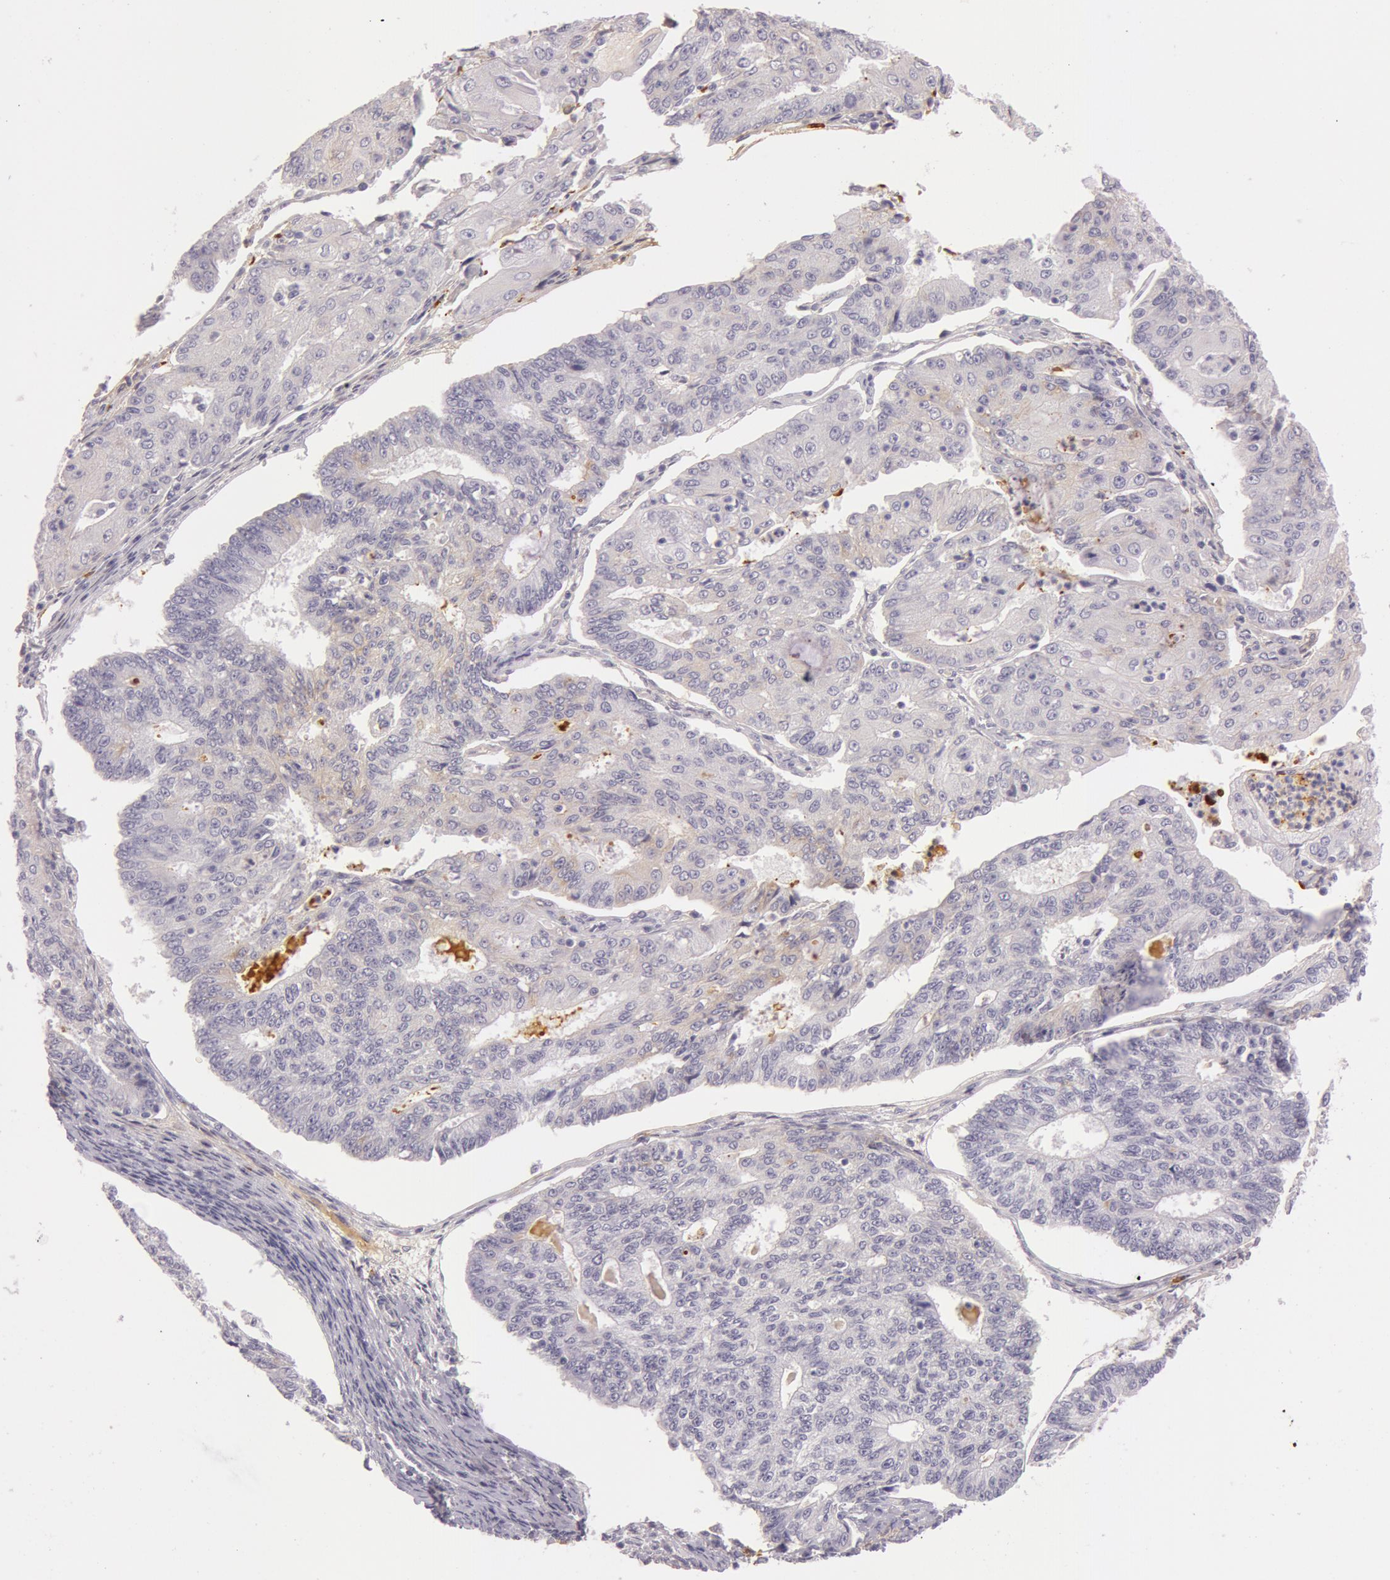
{"staining": {"intensity": "weak", "quantity": "<25%", "location": "cytoplasmic/membranous"}, "tissue": "endometrial cancer", "cell_type": "Tumor cells", "image_type": "cancer", "snomed": [{"axis": "morphology", "description": "Adenocarcinoma, NOS"}, {"axis": "topography", "description": "Endometrium"}], "caption": "DAB immunohistochemical staining of endometrial cancer reveals no significant staining in tumor cells.", "gene": "C4BPA", "patient": {"sex": "female", "age": 56}}